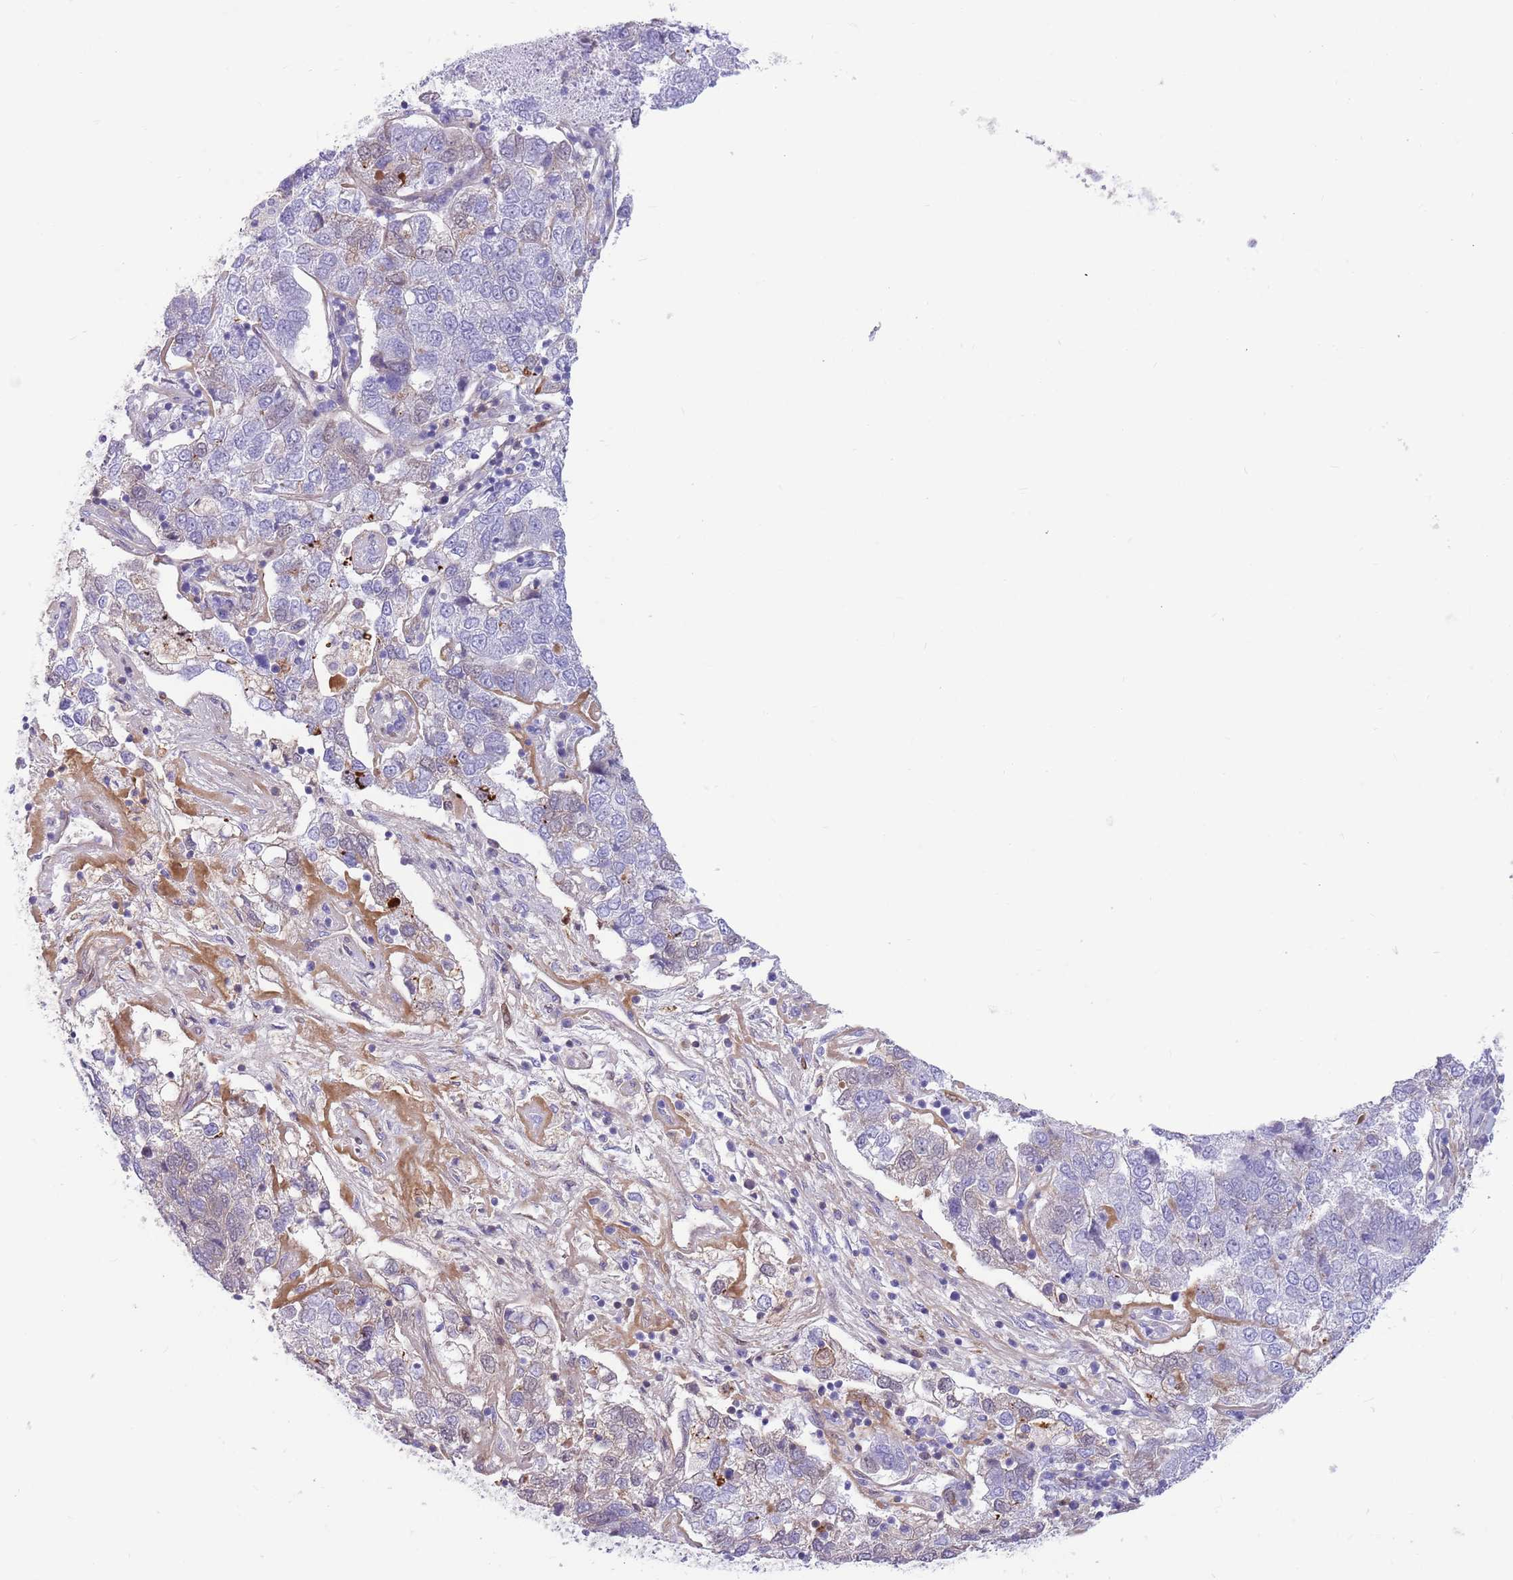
{"staining": {"intensity": "negative", "quantity": "none", "location": "none"}, "tissue": "pancreatic cancer", "cell_type": "Tumor cells", "image_type": "cancer", "snomed": [{"axis": "morphology", "description": "Adenocarcinoma, NOS"}, {"axis": "topography", "description": "Pancreas"}], "caption": "Immunohistochemistry micrograph of neoplastic tissue: human adenocarcinoma (pancreatic) stained with DAB (3,3'-diaminobenzidine) demonstrates no significant protein expression in tumor cells.", "gene": "LEPROTL1", "patient": {"sex": "female", "age": 61}}